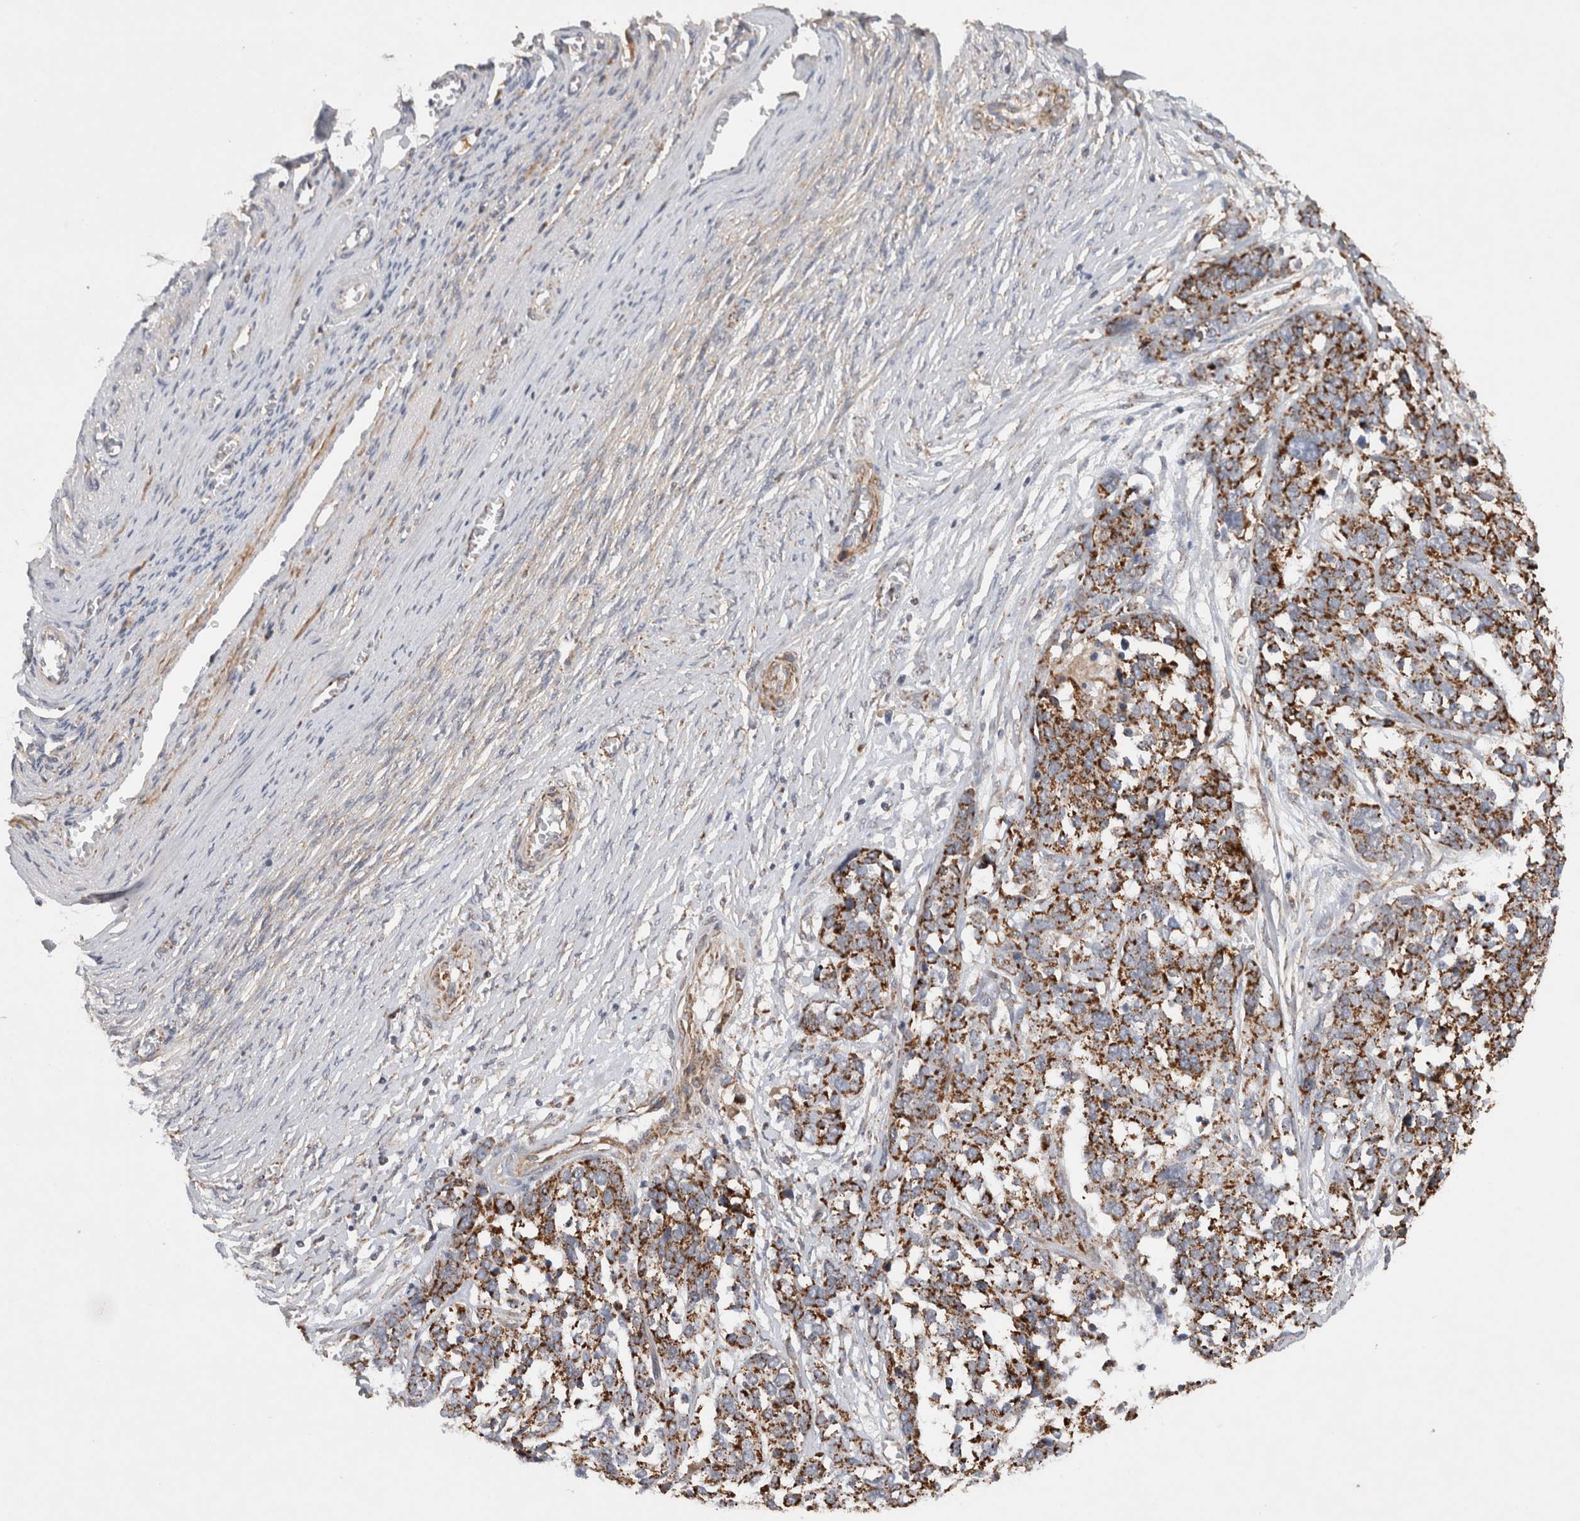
{"staining": {"intensity": "strong", "quantity": ">75%", "location": "cytoplasmic/membranous"}, "tissue": "ovarian cancer", "cell_type": "Tumor cells", "image_type": "cancer", "snomed": [{"axis": "morphology", "description": "Cystadenocarcinoma, serous, NOS"}, {"axis": "topography", "description": "Ovary"}], "caption": "There is high levels of strong cytoplasmic/membranous expression in tumor cells of ovarian serous cystadenocarcinoma, as demonstrated by immunohistochemical staining (brown color).", "gene": "MRPS28", "patient": {"sex": "female", "age": 44}}